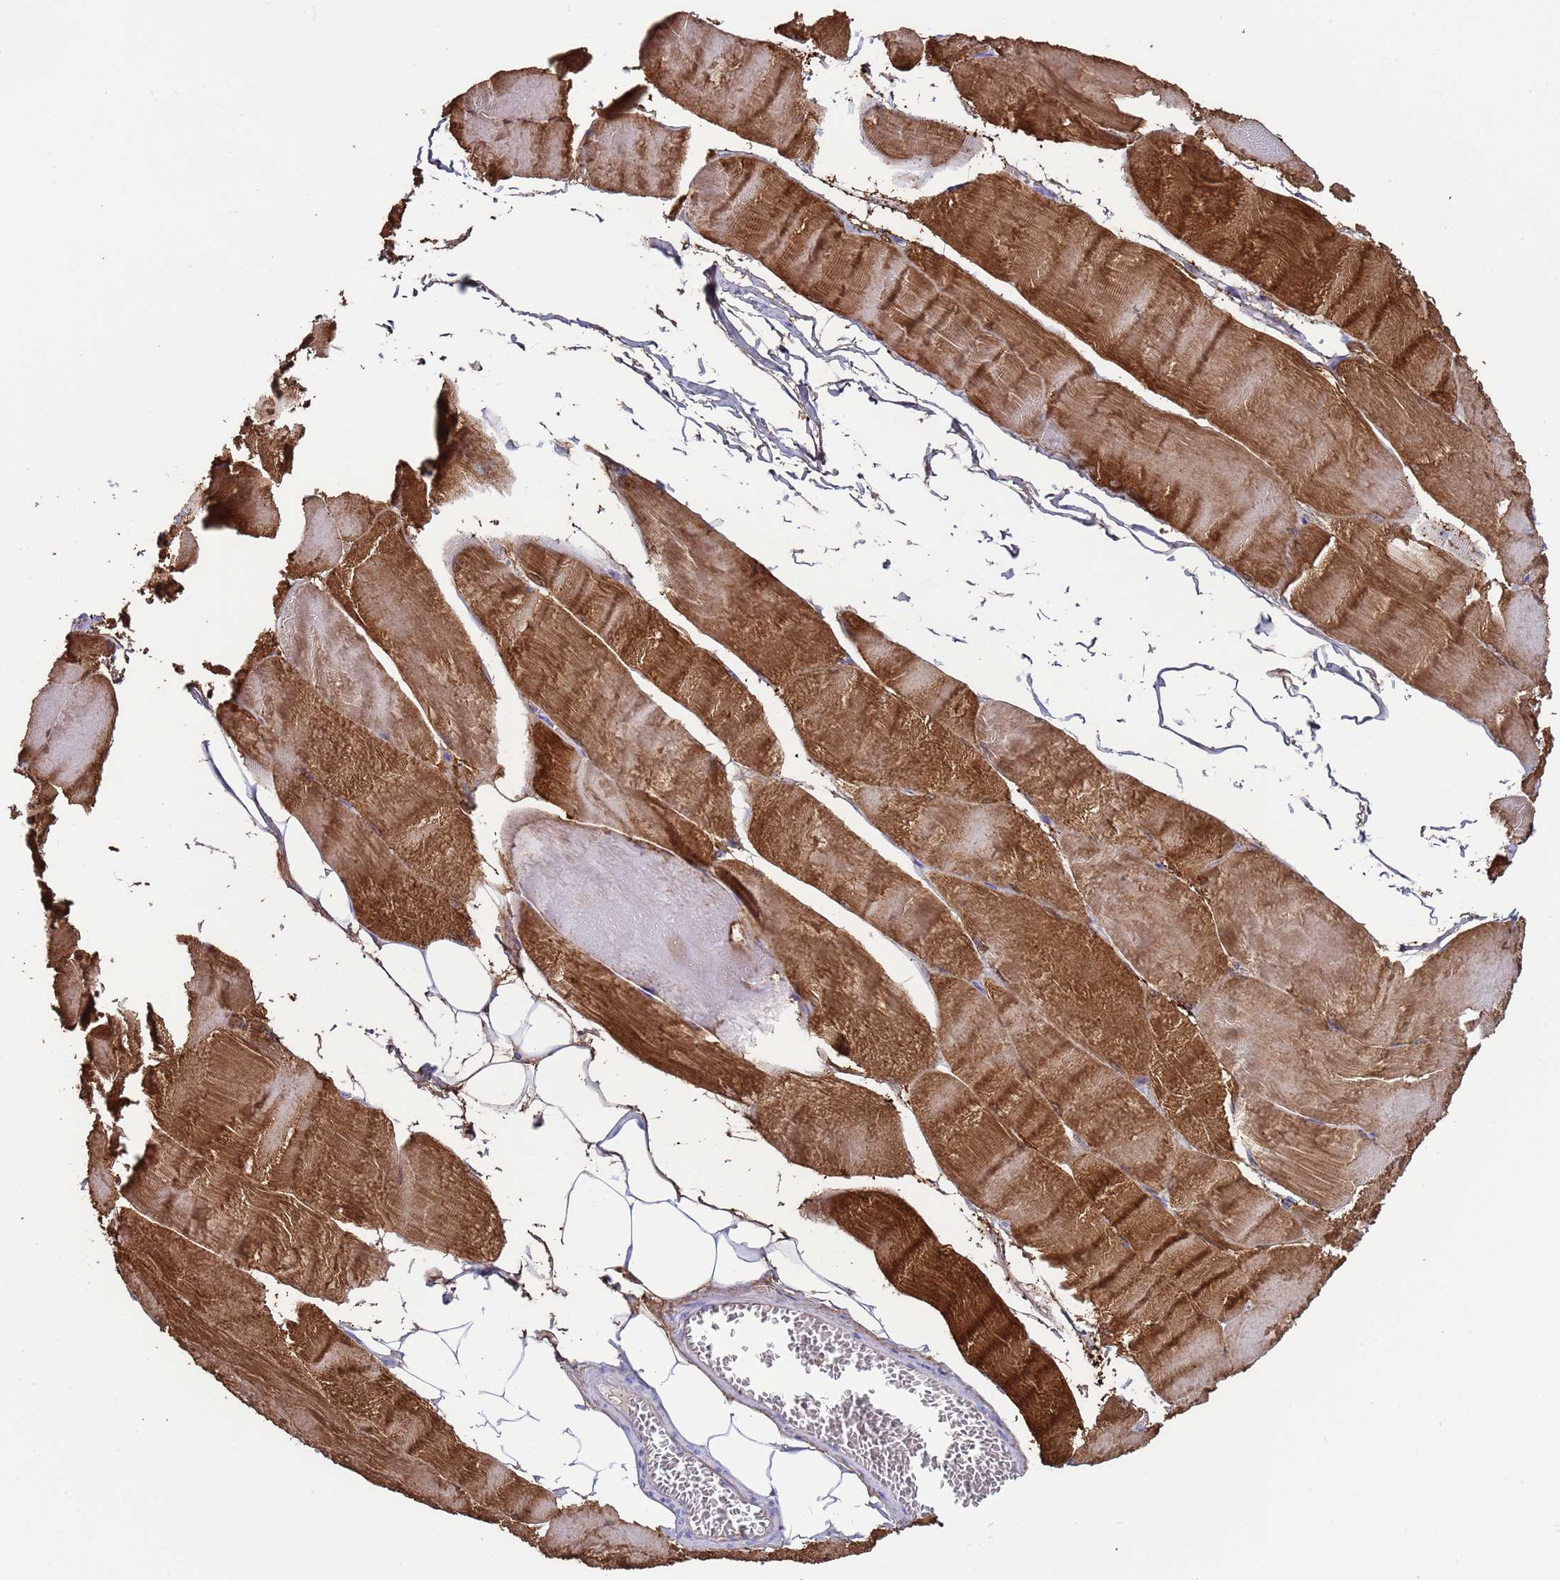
{"staining": {"intensity": "strong", "quantity": ">75%", "location": "cytoplasmic/membranous"}, "tissue": "skeletal muscle", "cell_type": "Myocytes", "image_type": "normal", "snomed": [{"axis": "morphology", "description": "Normal tissue, NOS"}, {"axis": "morphology", "description": "Basal cell carcinoma"}, {"axis": "topography", "description": "Skeletal muscle"}], "caption": "Strong cytoplasmic/membranous protein positivity is seen in approximately >75% of myocytes in skeletal muscle.", "gene": "CKM", "patient": {"sex": "female", "age": 64}}